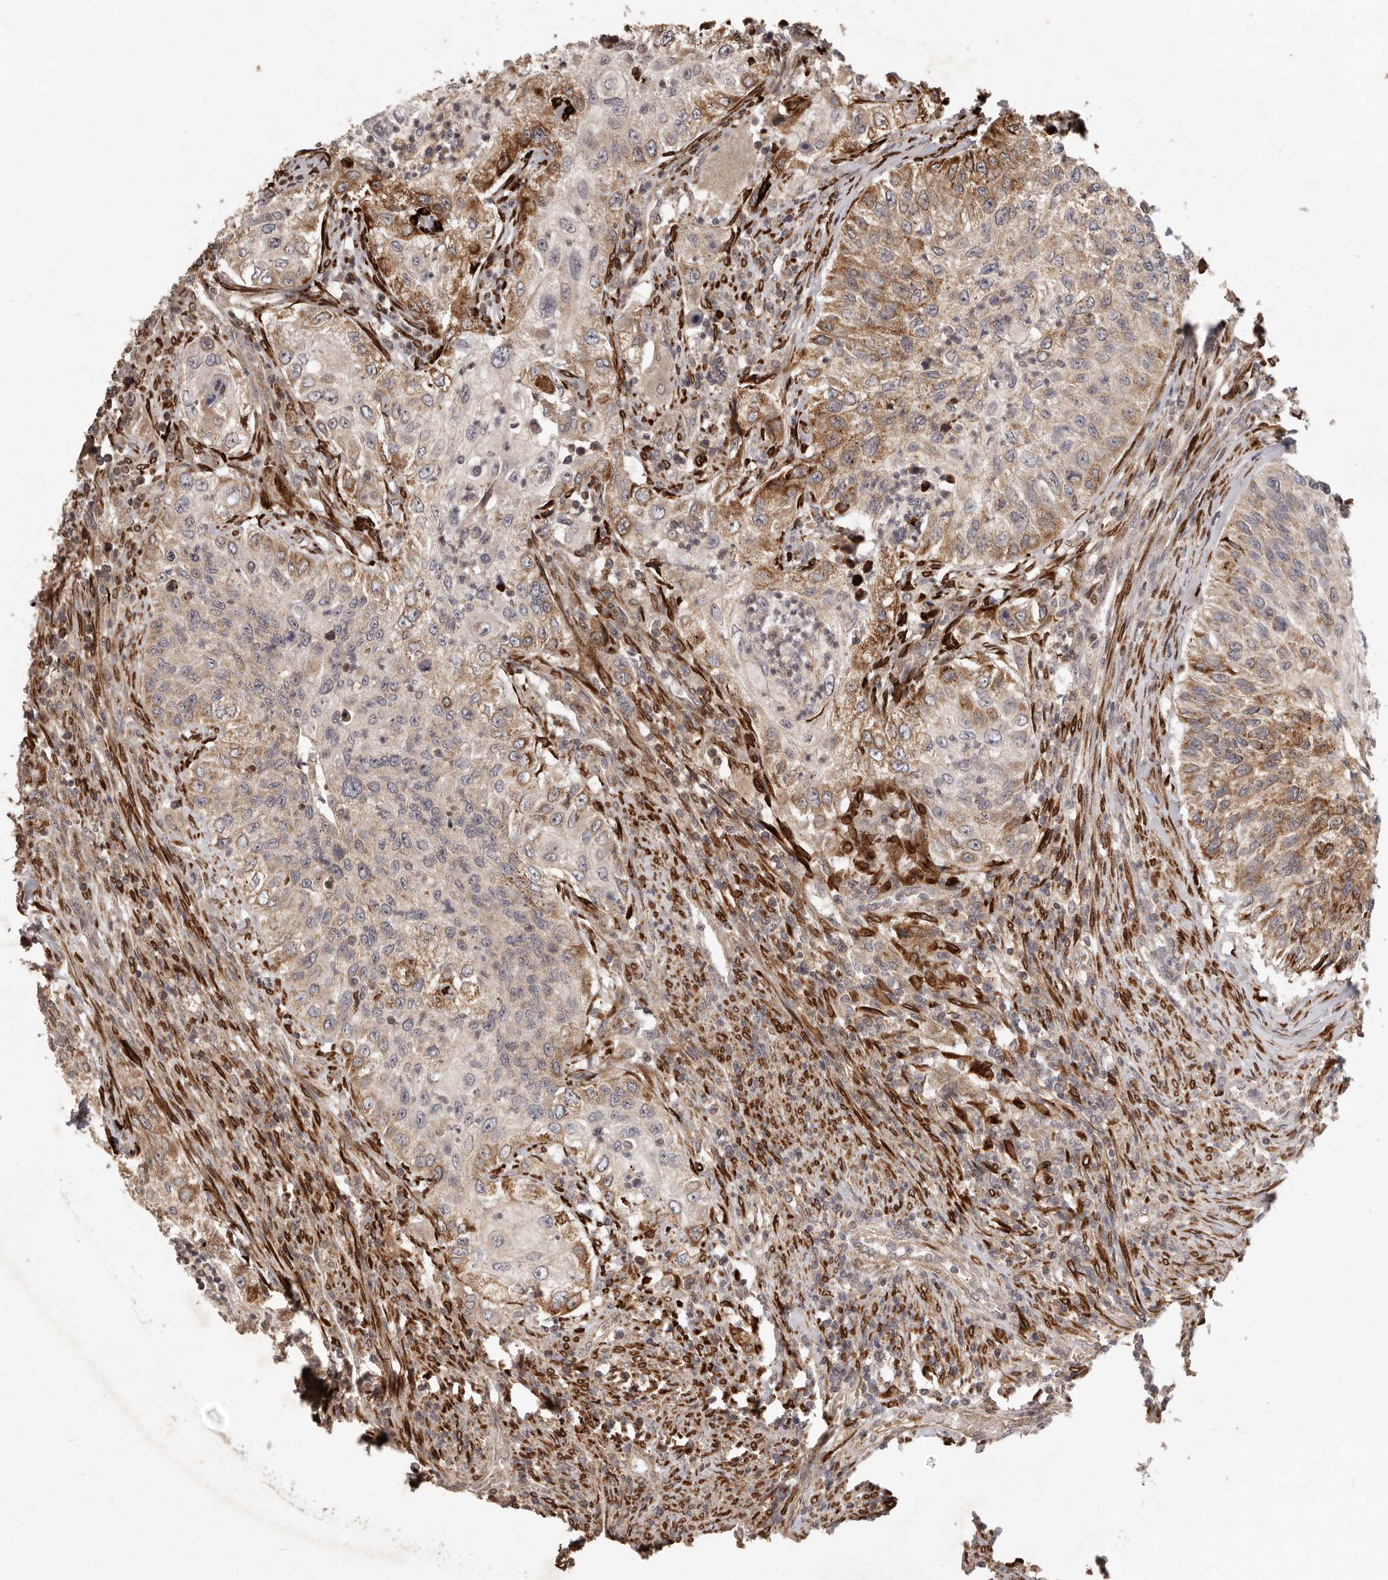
{"staining": {"intensity": "moderate", "quantity": "25%-75%", "location": "cytoplasmic/membranous"}, "tissue": "urothelial cancer", "cell_type": "Tumor cells", "image_type": "cancer", "snomed": [{"axis": "morphology", "description": "Urothelial carcinoma, High grade"}, {"axis": "topography", "description": "Urinary bladder"}], "caption": "Urothelial cancer was stained to show a protein in brown. There is medium levels of moderate cytoplasmic/membranous staining in about 25%-75% of tumor cells. (DAB (3,3'-diaminobenzidine) IHC, brown staining for protein, blue staining for nuclei).", "gene": "PLOD2", "patient": {"sex": "female", "age": 60}}